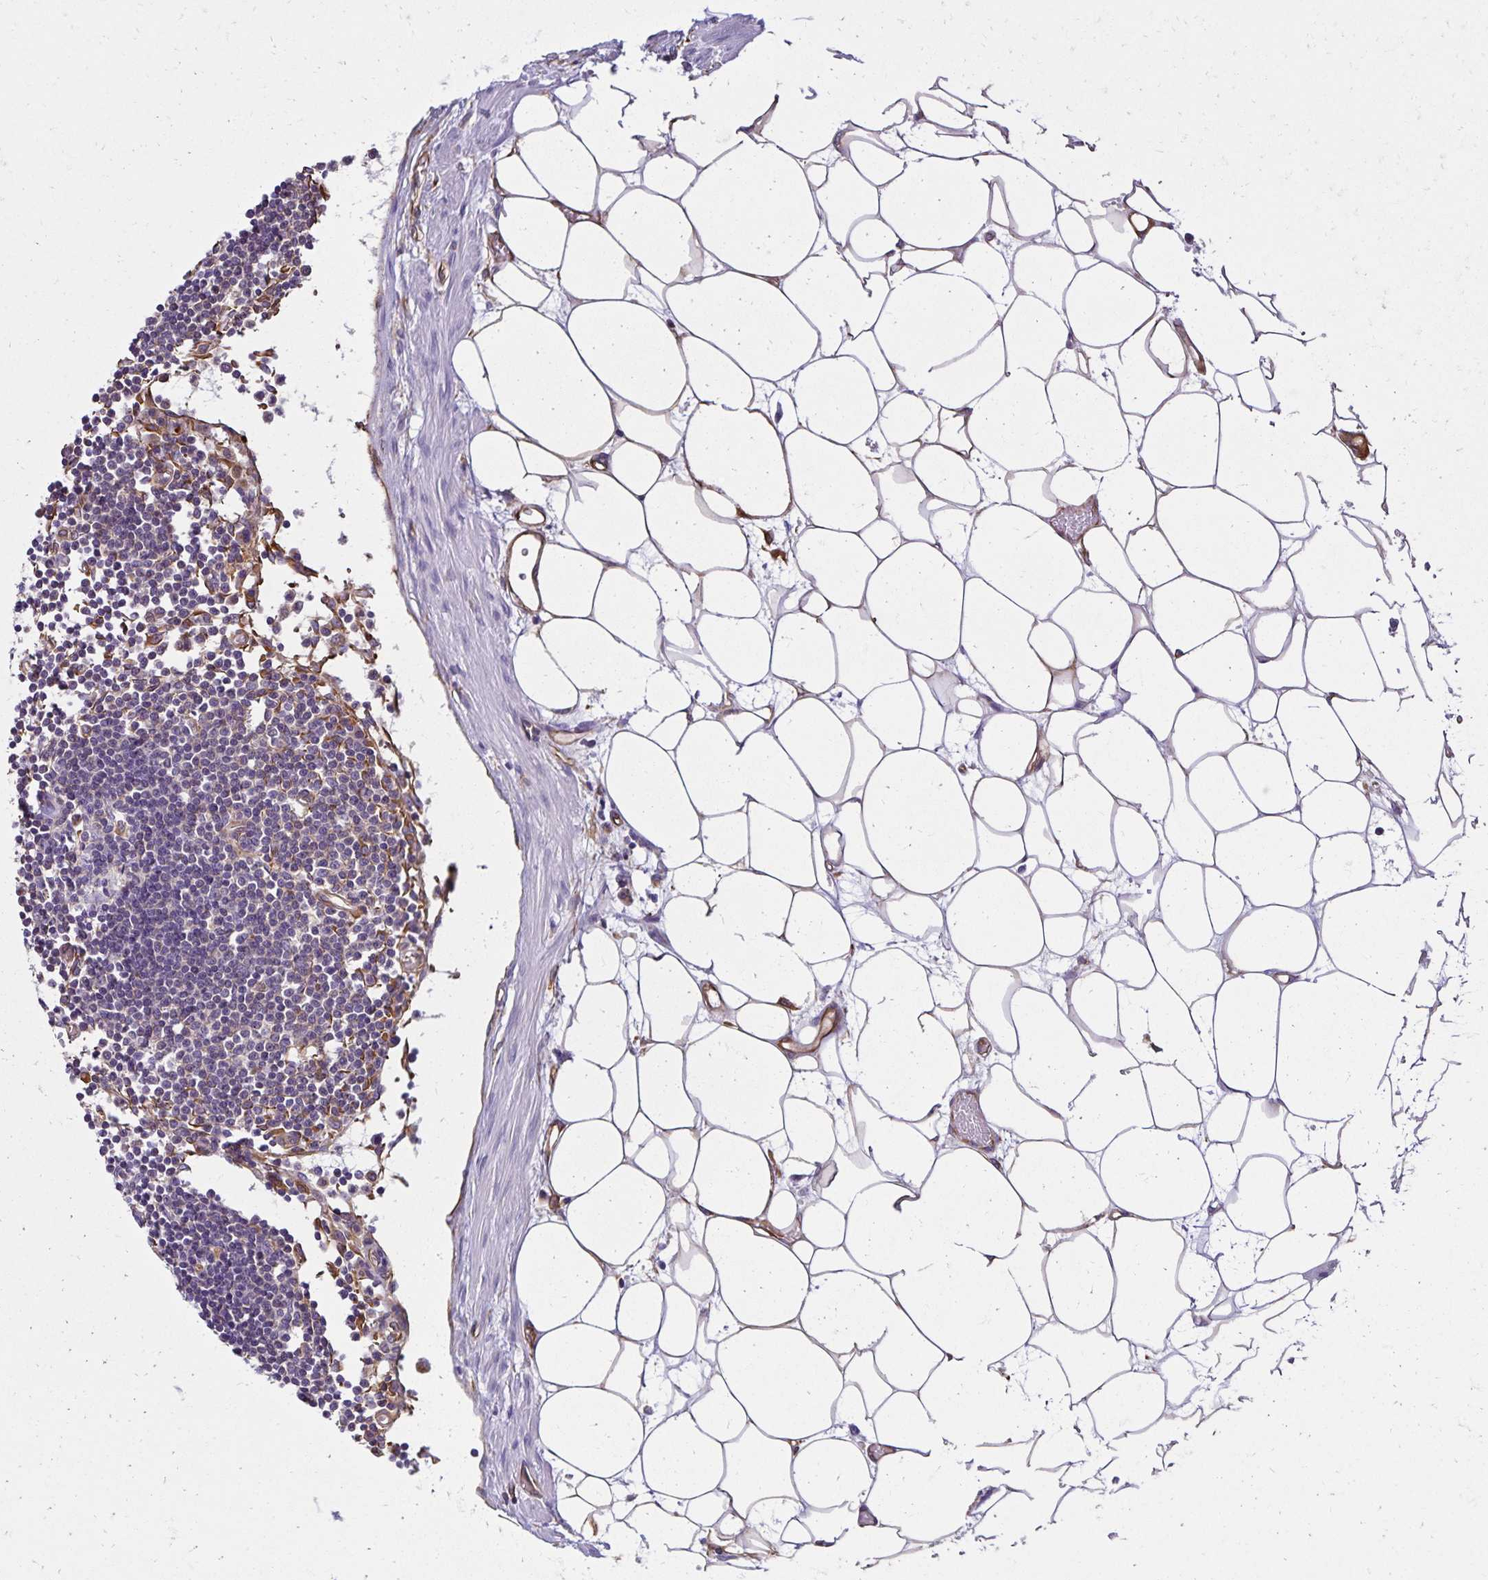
{"staining": {"intensity": "moderate", "quantity": "<25%", "location": "cytoplasmic/membranous"}, "tissue": "lymph node", "cell_type": "Germinal center cells", "image_type": "normal", "snomed": [{"axis": "morphology", "description": "Normal tissue, NOS"}, {"axis": "topography", "description": "Lymph node"}], "caption": "Protein expression analysis of unremarkable lymph node displays moderate cytoplasmic/membranous positivity in about <25% of germinal center cells. The protein of interest is stained brown, and the nuclei are stained in blue (DAB IHC with brightfield microscopy, high magnification).", "gene": "TRPV6", "patient": {"sex": "male", "age": 66}}